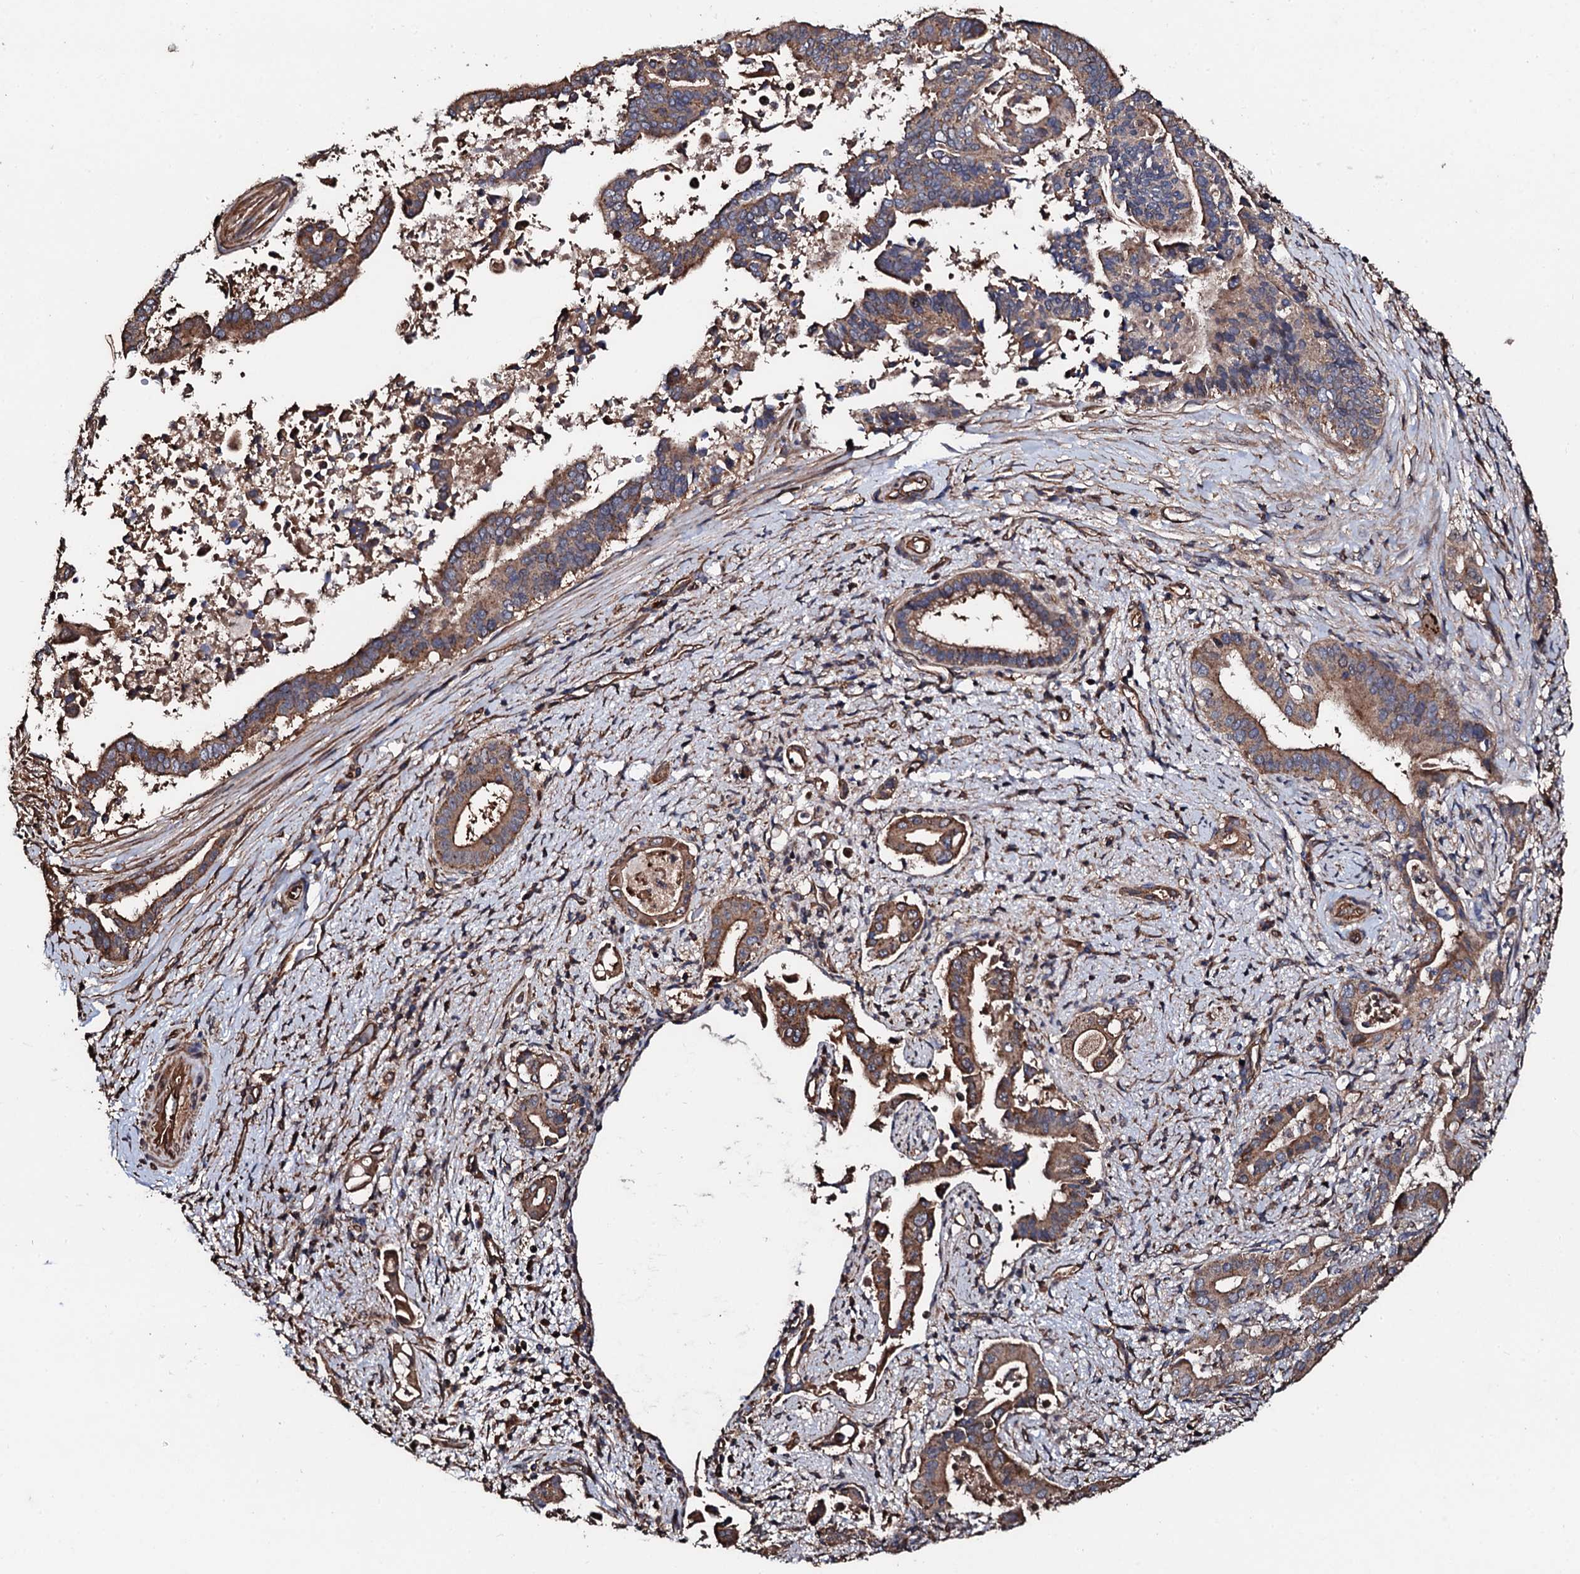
{"staining": {"intensity": "moderate", "quantity": ">75%", "location": "cytoplasmic/membranous"}, "tissue": "pancreatic cancer", "cell_type": "Tumor cells", "image_type": "cancer", "snomed": [{"axis": "morphology", "description": "Adenocarcinoma, NOS"}, {"axis": "topography", "description": "Pancreas"}], "caption": "Immunohistochemical staining of pancreatic cancer demonstrates medium levels of moderate cytoplasmic/membranous positivity in about >75% of tumor cells.", "gene": "CKAP5", "patient": {"sex": "female", "age": 77}}